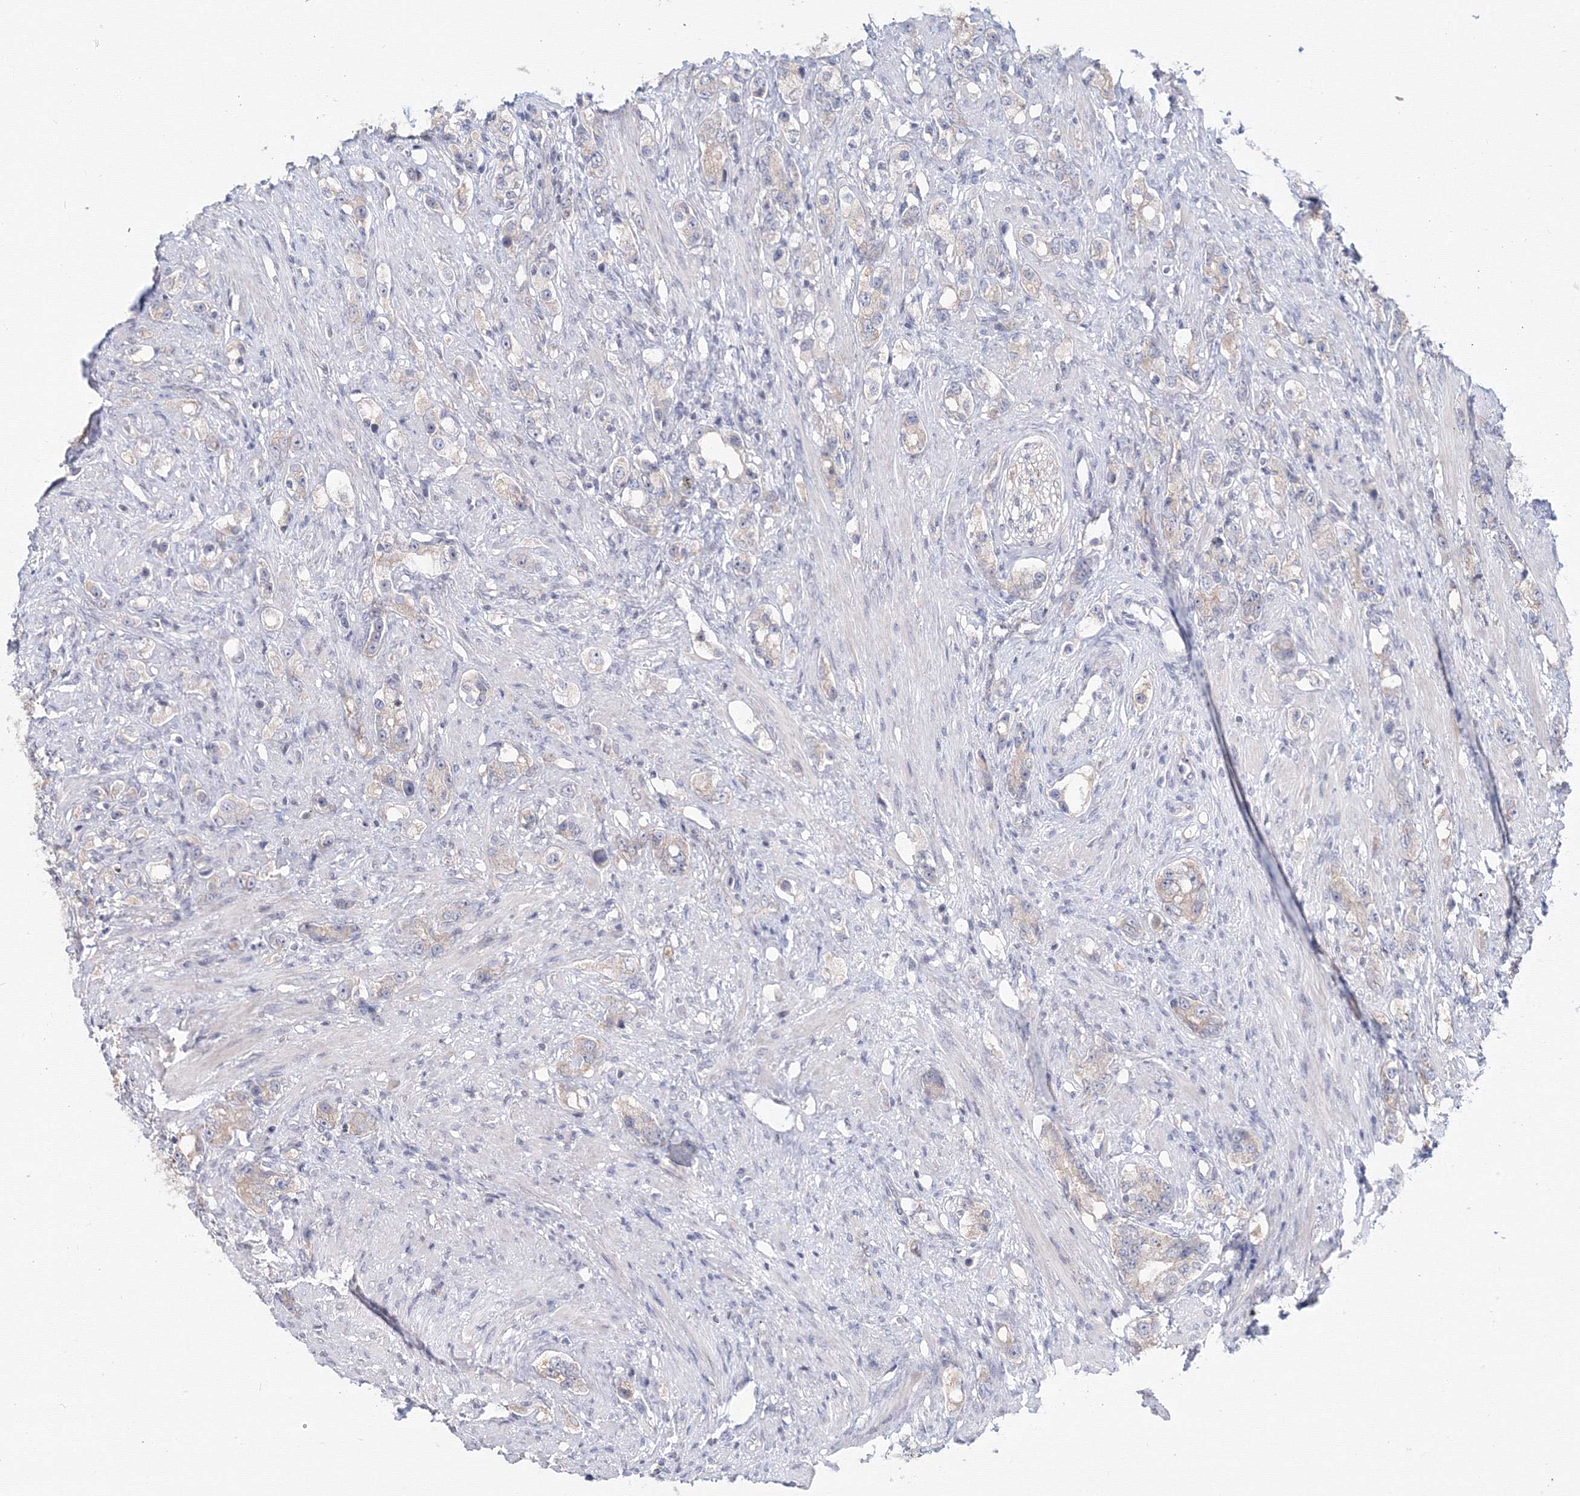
{"staining": {"intensity": "weak", "quantity": "<25%", "location": "cytoplasmic/membranous"}, "tissue": "prostate cancer", "cell_type": "Tumor cells", "image_type": "cancer", "snomed": [{"axis": "morphology", "description": "Adenocarcinoma, High grade"}, {"axis": "topography", "description": "Prostate"}], "caption": "This is an IHC image of human adenocarcinoma (high-grade) (prostate). There is no expression in tumor cells.", "gene": "SLC7A7", "patient": {"sex": "male", "age": 63}}